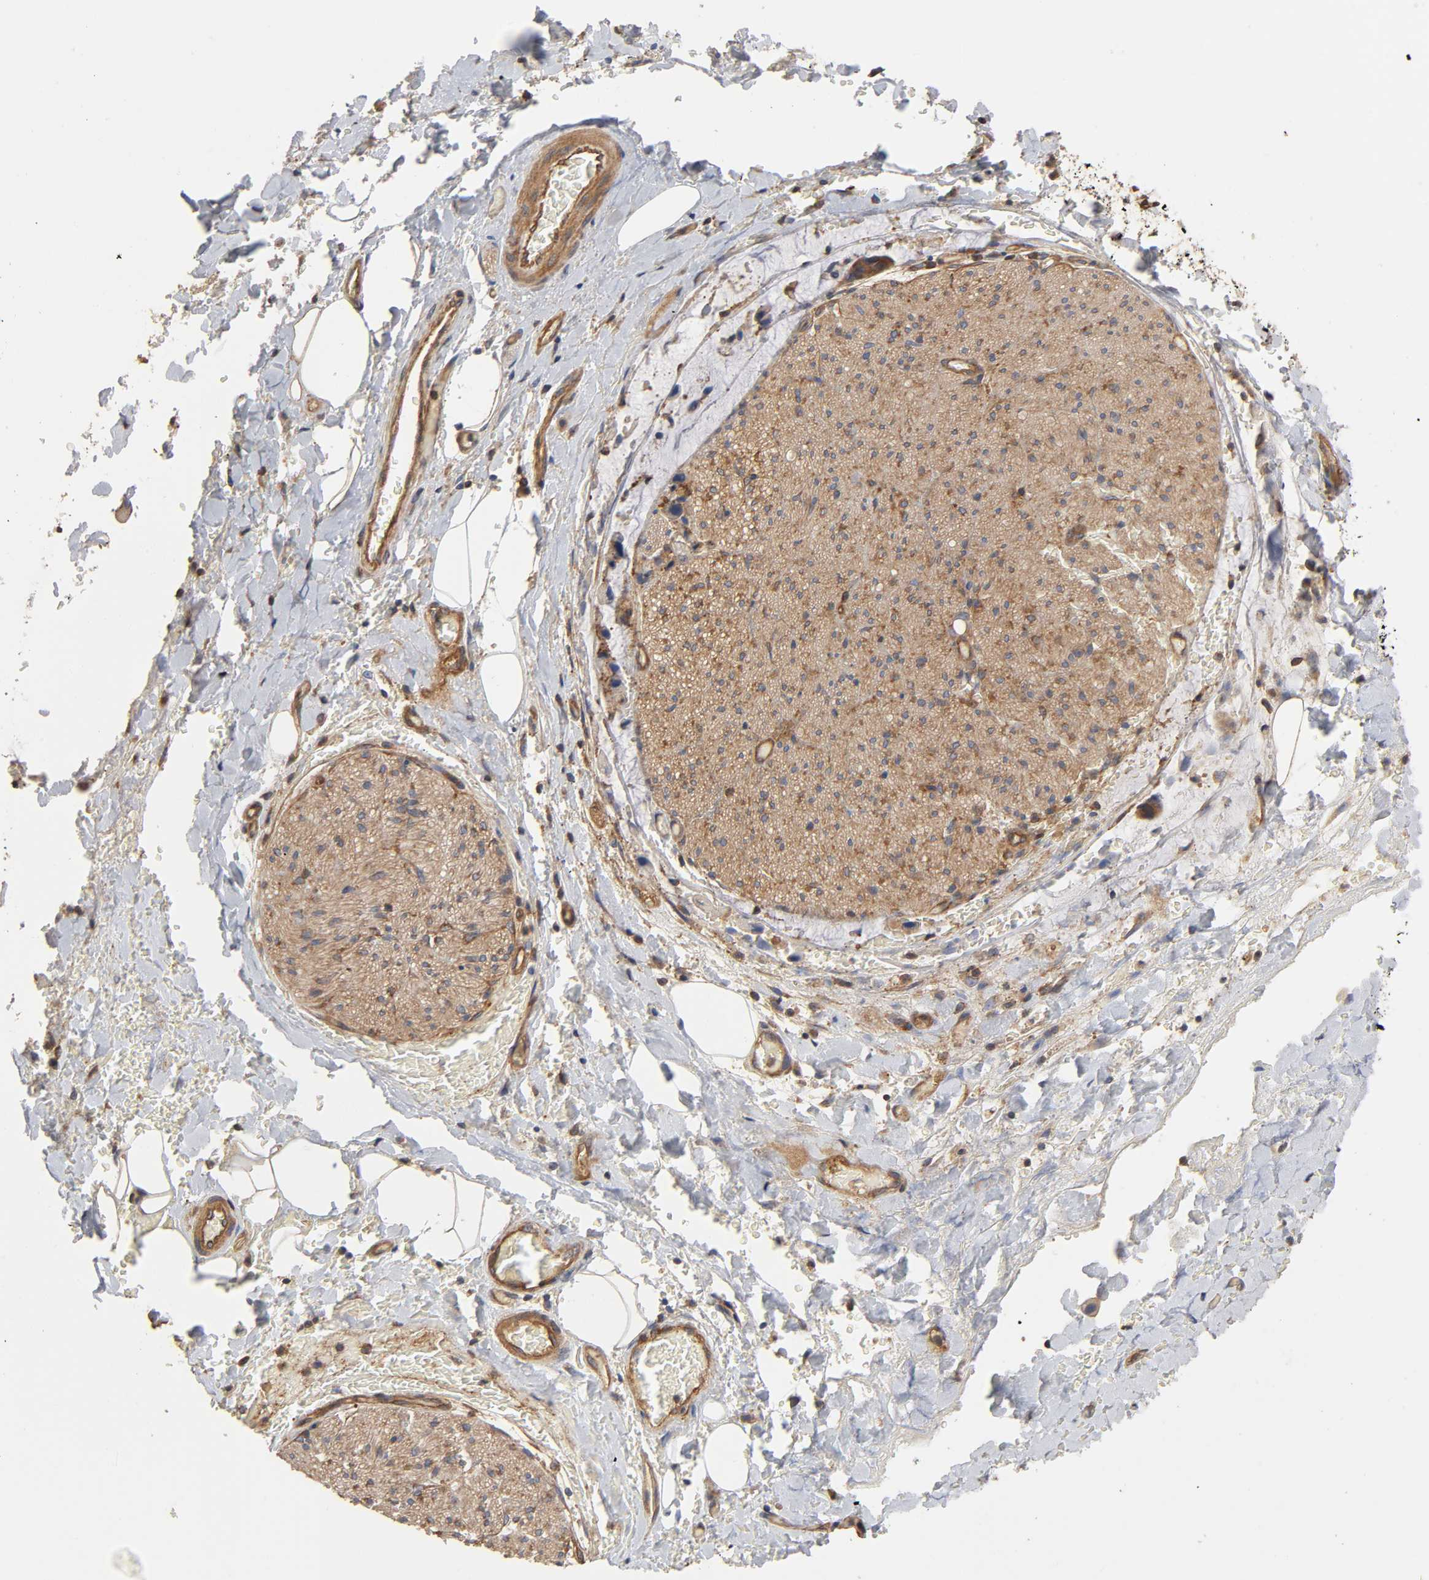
{"staining": {"intensity": "moderate", "quantity": "25%-75%", "location": "cytoplasmic/membranous"}, "tissue": "adipose tissue", "cell_type": "Adipocytes", "image_type": "normal", "snomed": [{"axis": "morphology", "description": "Normal tissue, NOS"}, {"axis": "morphology", "description": "Cholangiocarcinoma"}, {"axis": "topography", "description": "Liver"}, {"axis": "topography", "description": "Peripheral nerve tissue"}], "caption": "Immunohistochemical staining of normal adipose tissue demonstrates moderate cytoplasmic/membranous protein staining in approximately 25%-75% of adipocytes. (IHC, brightfield microscopy, high magnification).", "gene": "LAMTOR2", "patient": {"sex": "male", "age": 50}}